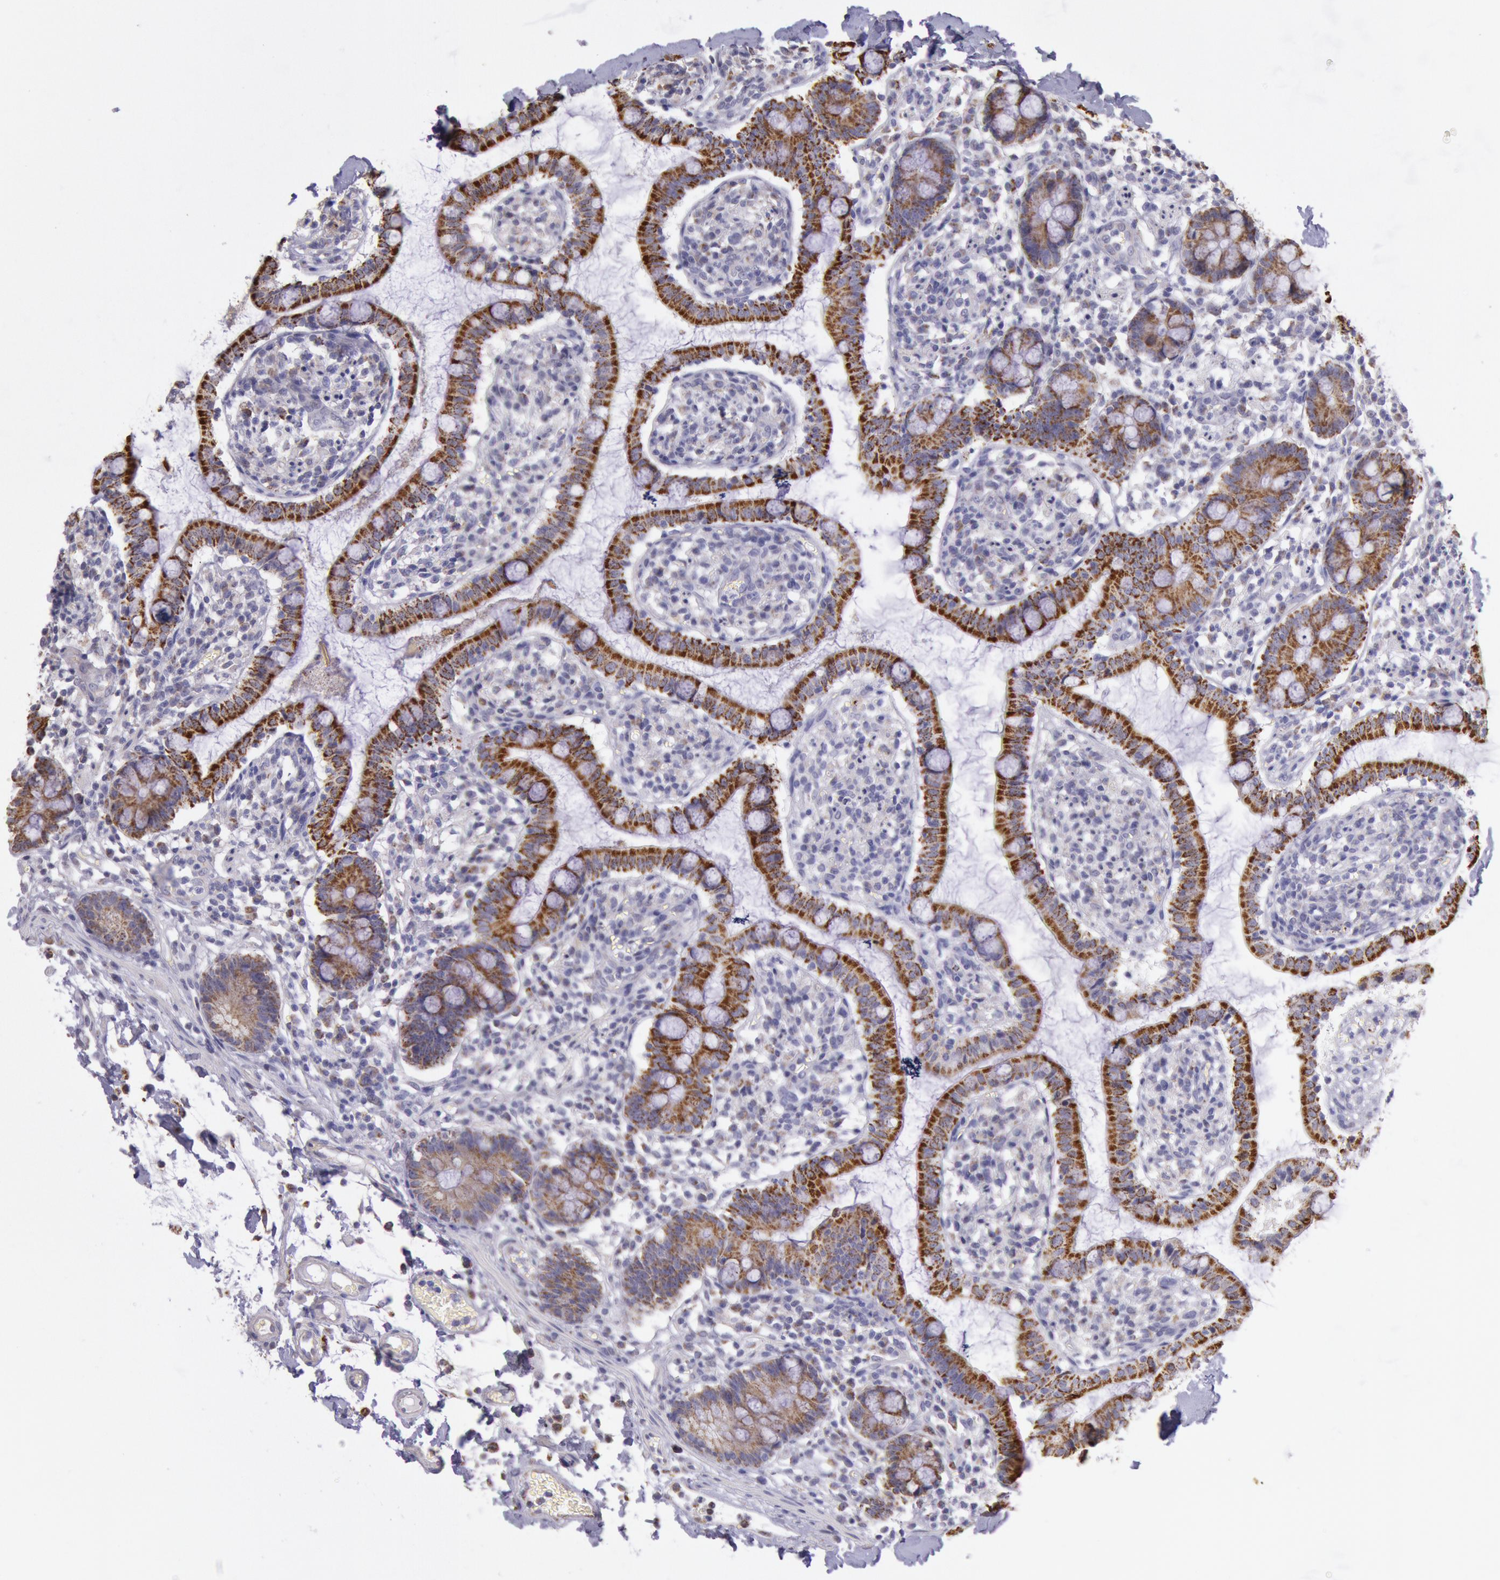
{"staining": {"intensity": "strong", "quantity": ">75%", "location": "cytoplasmic/membranous"}, "tissue": "small intestine", "cell_type": "Glandular cells", "image_type": "normal", "snomed": [{"axis": "morphology", "description": "Normal tissue, NOS"}, {"axis": "topography", "description": "Small intestine"}], "caption": "A high-resolution image shows immunohistochemistry (IHC) staining of unremarkable small intestine, which shows strong cytoplasmic/membranous positivity in about >75% of glandular cells. (DAB (3,3'-diaminobenzidine) = brown stain, brightfield microscopy at high magnification).", "gene": "FRMD6", "patient": {"sex": "female", "age": 61}}